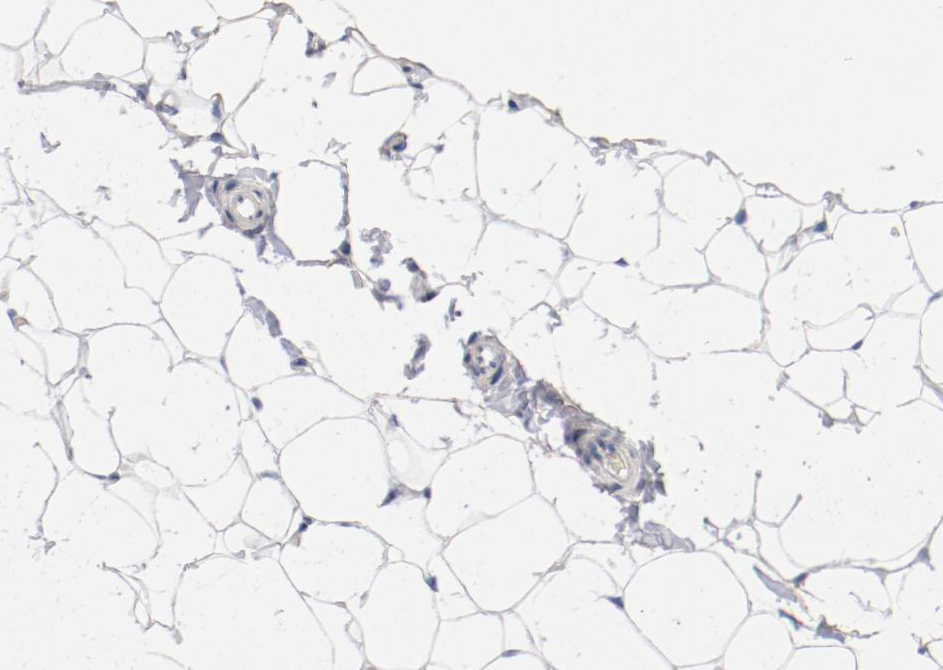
{"staining": {"intensity": "negative", "quantity": "none", "location": "none"}, "tissue": "adipose tissue", "cell_type": "Adipocytes", "image_type": "normal", "snomed": [{"axis": "morphology", "description": "Normal tissue, NOS"}, {"axis": "topography", "description": "Soft tissue"}], "caption": "This is a image of immunohistochemistry (IHC) staining of benign adipose tissue, which shows no positivity in adipocytes.", "gene": "PIM1", "patient": {"sex": "male", "age": 26}}